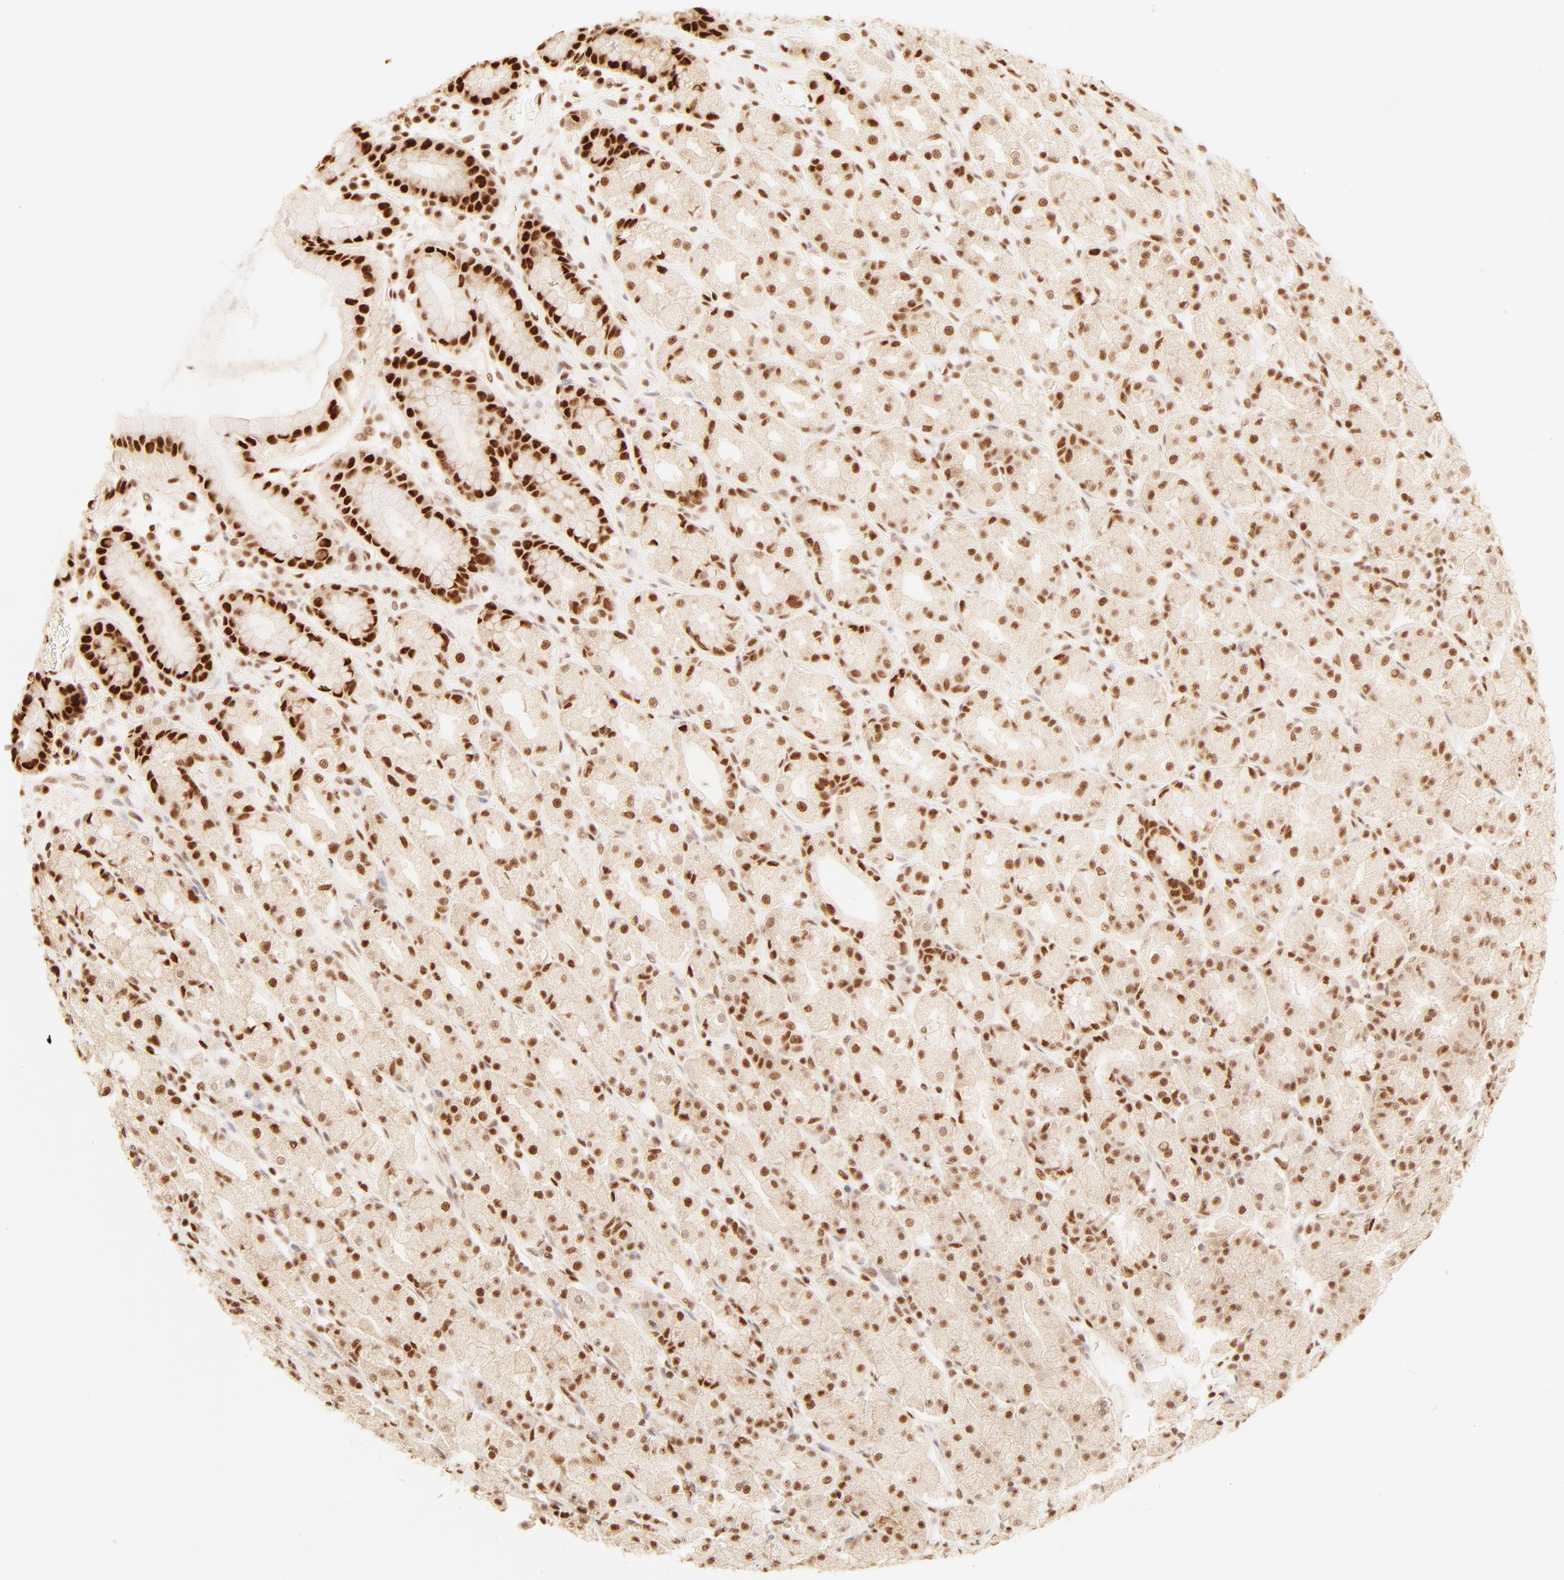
{"staining": {"intensity": "strong", "quantity": "<25%", "location": "cytoplasmic/membranous,nuclear"}, "tissue": "stomach", "cell_type": "Glandular cells", "image_type": "normal", "snomed": [{"axis": "morphology", "description": "Normal tissue, NOS"}, {"axis": "topography", "description": "Stomach, upper"}], "caption": "About <25% of glandular cells in unremarkable human stomach show strong cytoplasmic/membranous,nuclear protein staining as visualized by brown immunohistochemical staining.", "gene": "FAM50A", "patient": {"sex": "male", "age": 68}}